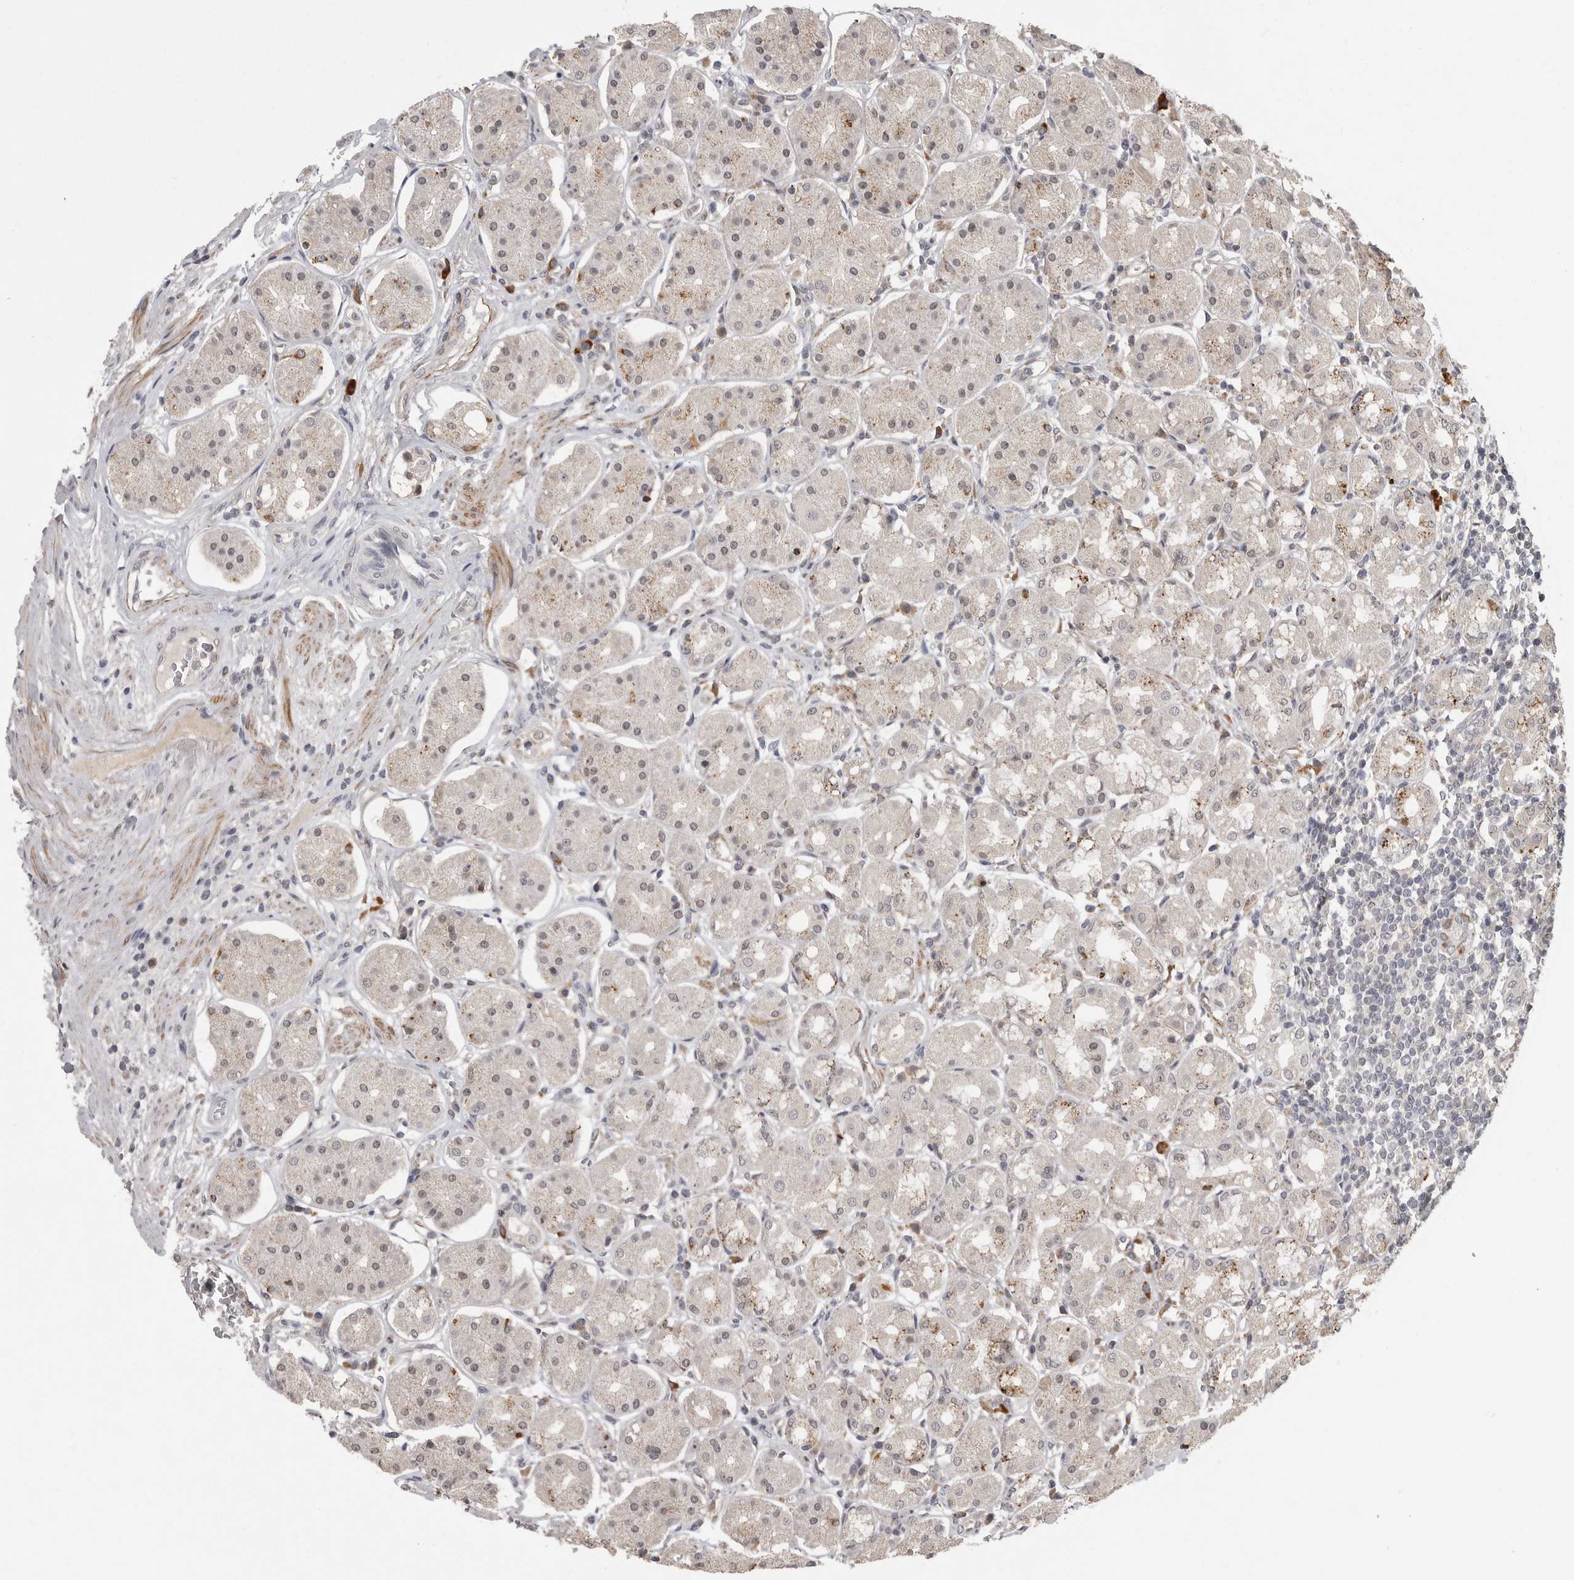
{"staining": {"intensity": "weak", "quantity": "<25%", "location": "cytoplasmic/membranous,nuclear"}, "tissue": "stomach", "cell_type": "Glandular cells", "image_type": "normal", "snomed": [{"axis": "morphology", "description": "Normal tissue, NOS"}, {"axis": "topography", "description": "Stomach"}, {"axis": "topography", "description": "Stomach, lower"}], "caption": "Normal stomach was stained to show a protein in brown. There is no significant expression in glandular cells. (Immunohistochemistry (ihc), brightfield microscopy, high magnification).", "gene": "PLEKHF1", "patient": {"sex": "female", "age": 56}}